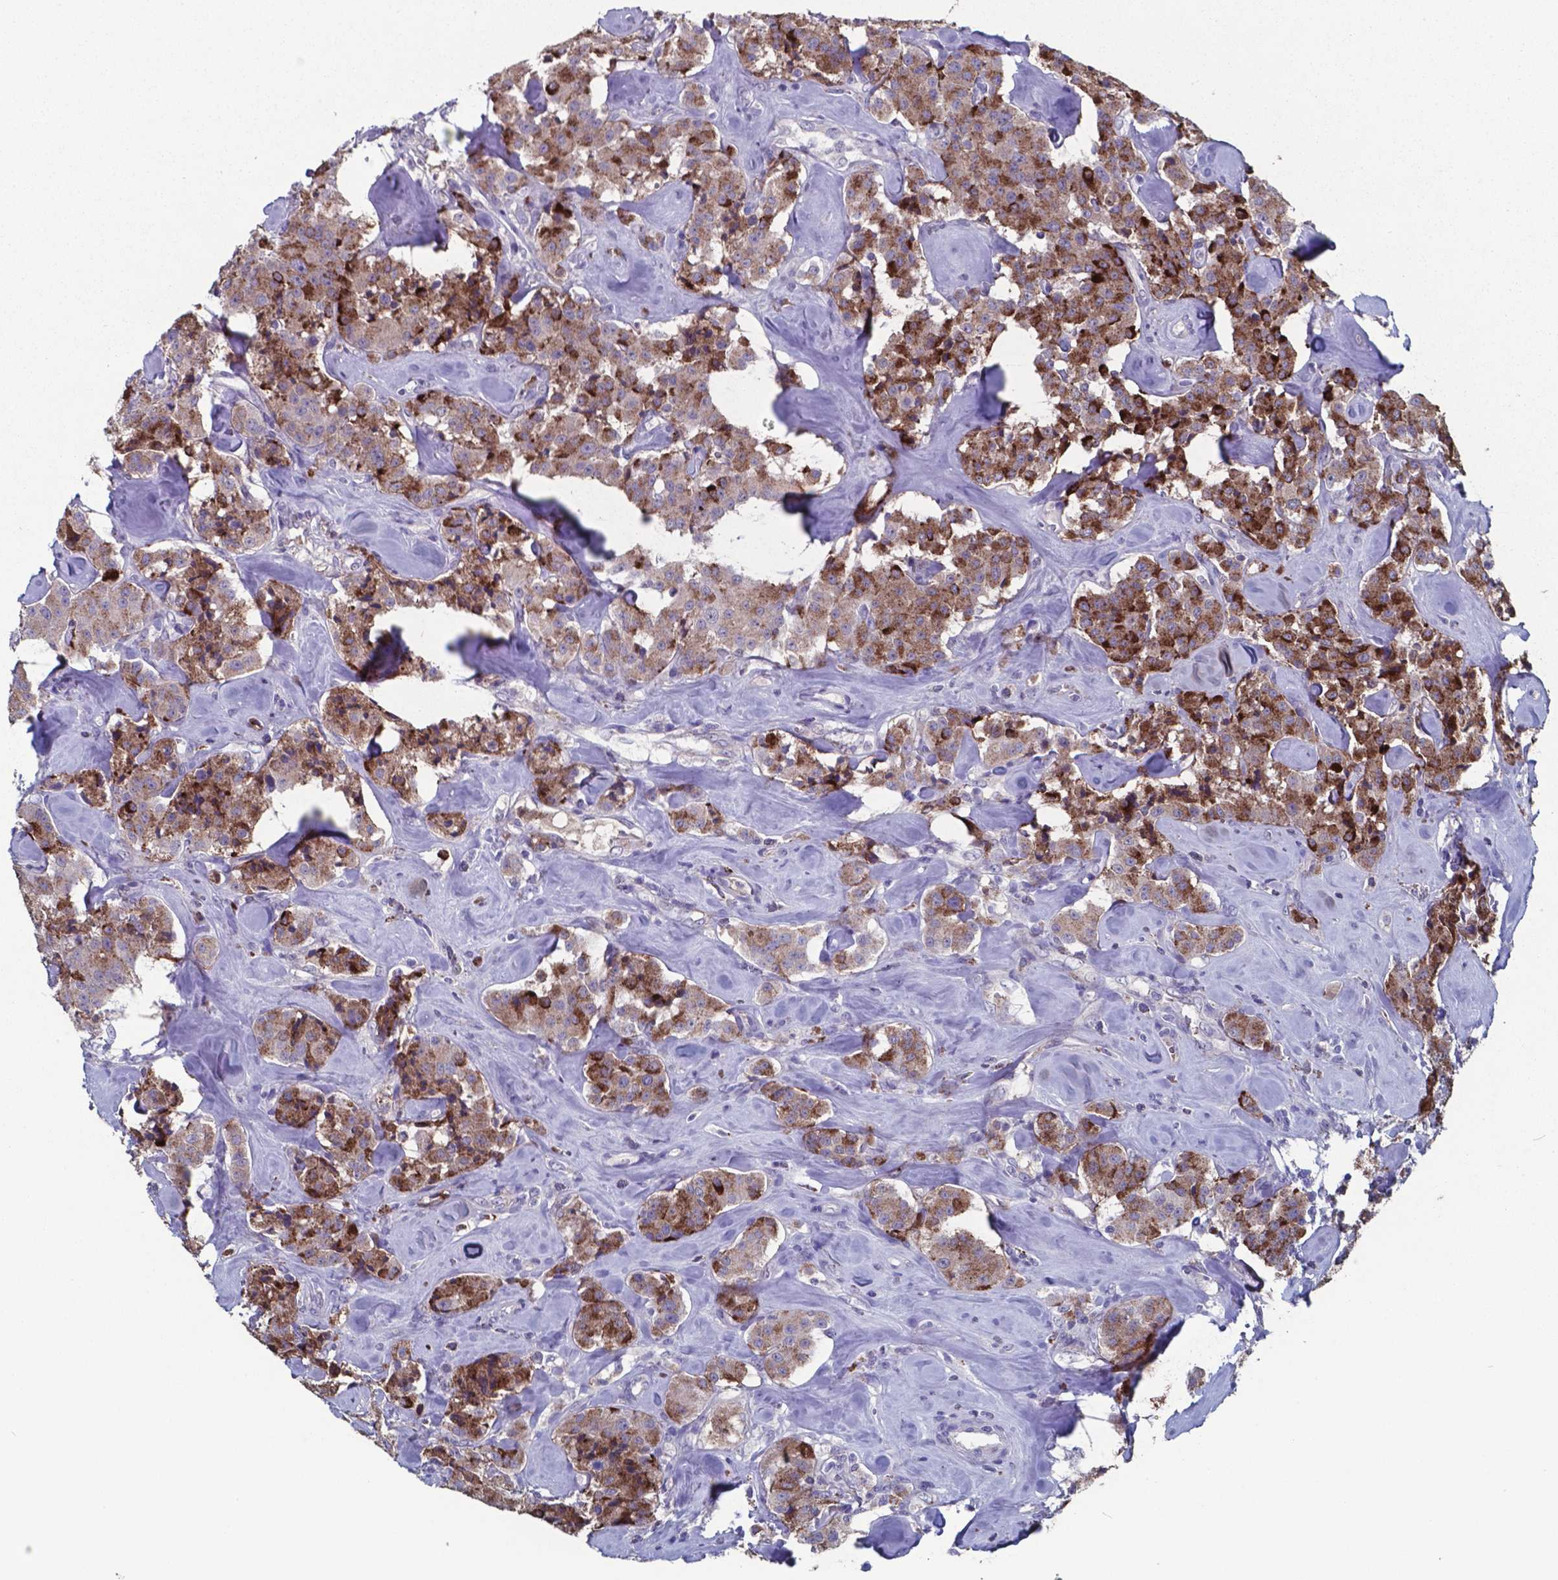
{"staining": {"intensity": "moderate", "quantity": ">75%", "location": "cytoplasmic/membranous"}, "tissue": "carcinoid", "cell_type": "Tumor cells", "image_type": "cancer", "snomed": [{"axis": "morphology", "description": "Carcinoid, malignant, NOS"}, {"axis": "topography", "description": "Pancreas"}], "caption": "There is medium levels of moderate cytoplasmic/membranous positivity in tumor cells of malignant carcinoid, as demonstrated by immunohistochemical staining (brown color).", "gene": "TTR", "patient": {"sex": "male", "age": 41}}